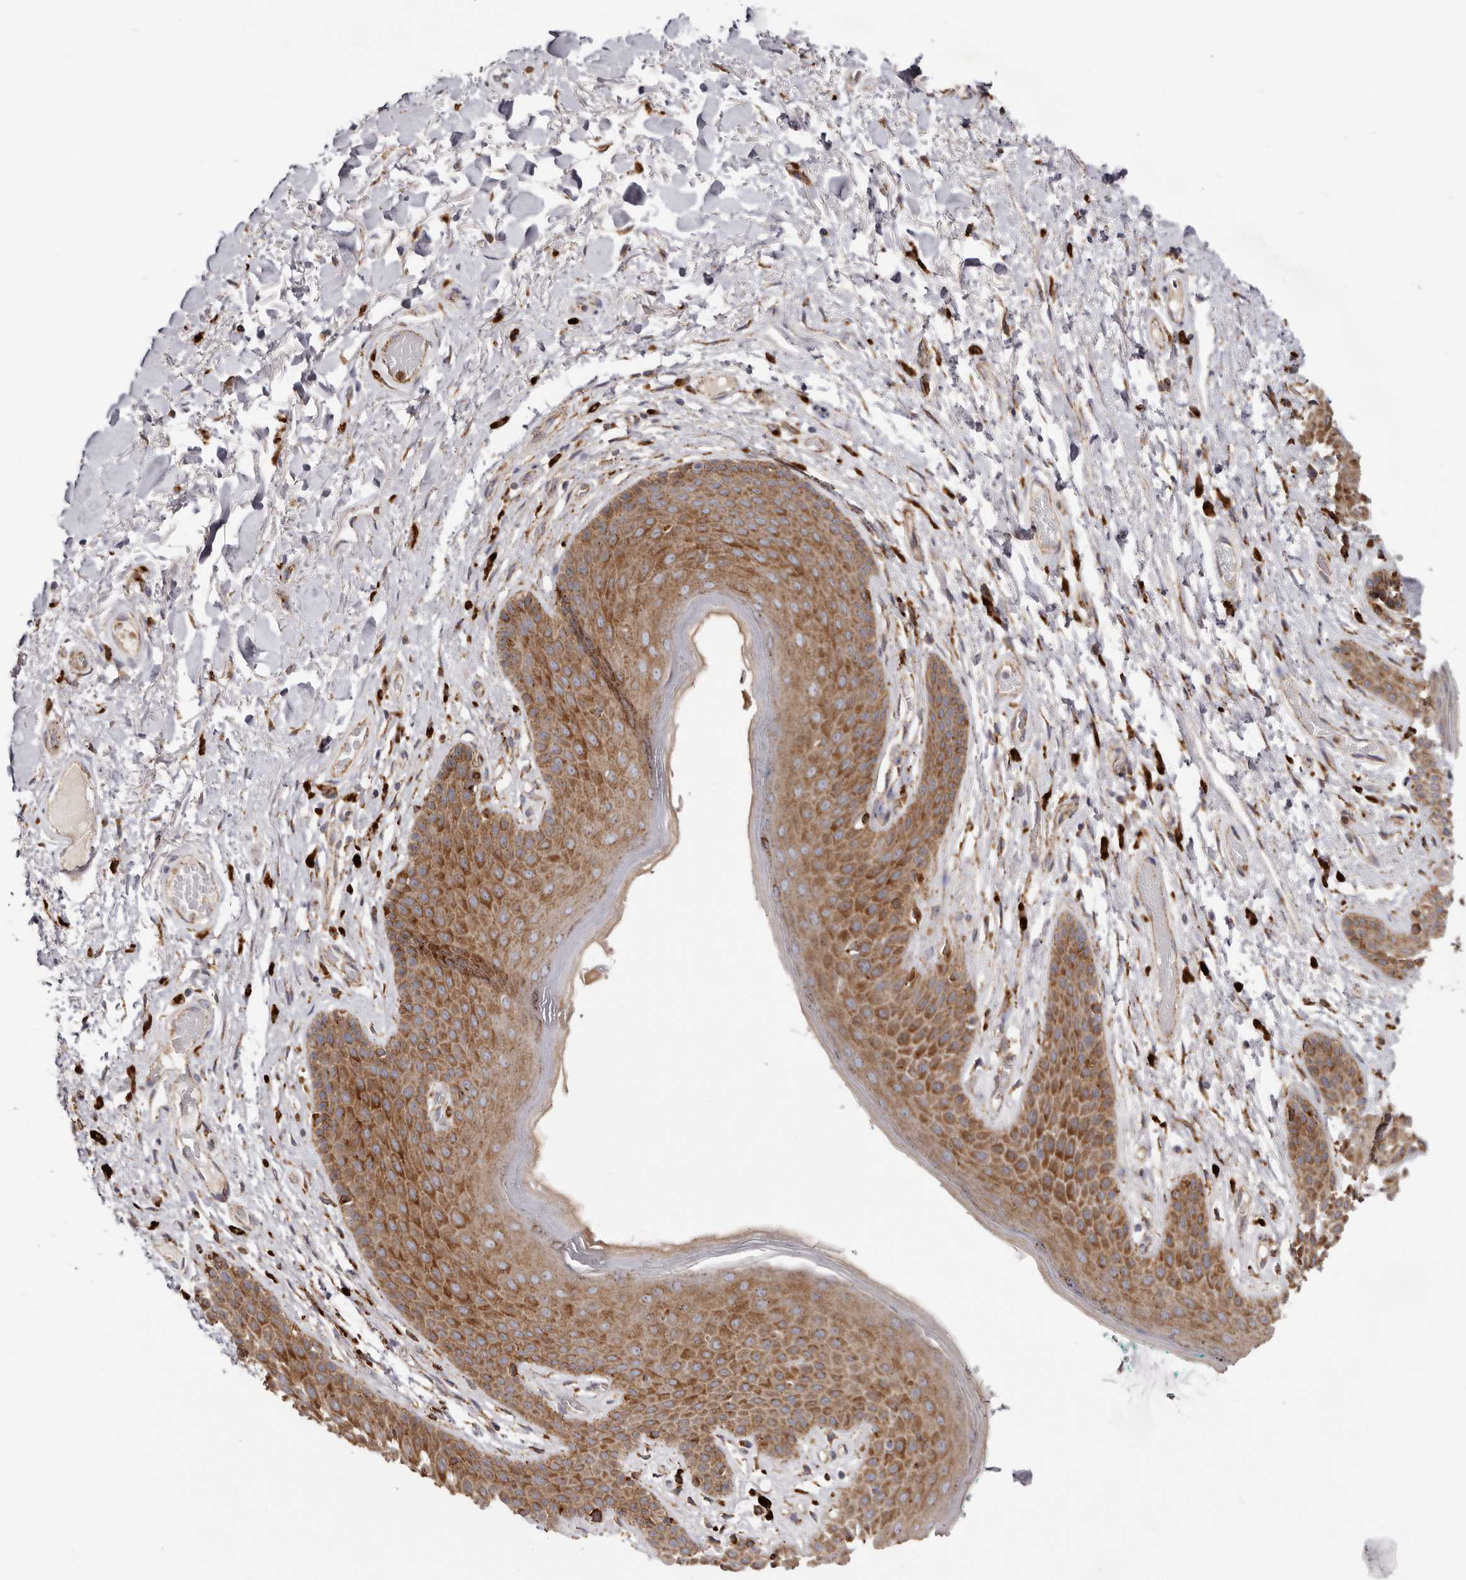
{"staining": {"intensity": "moderate", "quantity": ">75%", "location": "cytoplasmic/membranous"}, "tissue": "skin", "cell_type": "Epidermal cells", "image_type": "normal", "snomed": [{"axis": "morphology", "description": "Normal tissue, NOS"}, {"axis": "topography", "description": "Anal"}], "caption": "A histopathology image showing moderate cytoplasmic/membranous staining in approximately >75% of epidermal cells in normal skin, as visualized by brown immunohistochemical staining.", "gene": "GRN", "patient": {"sex": "male", "age": 74}}